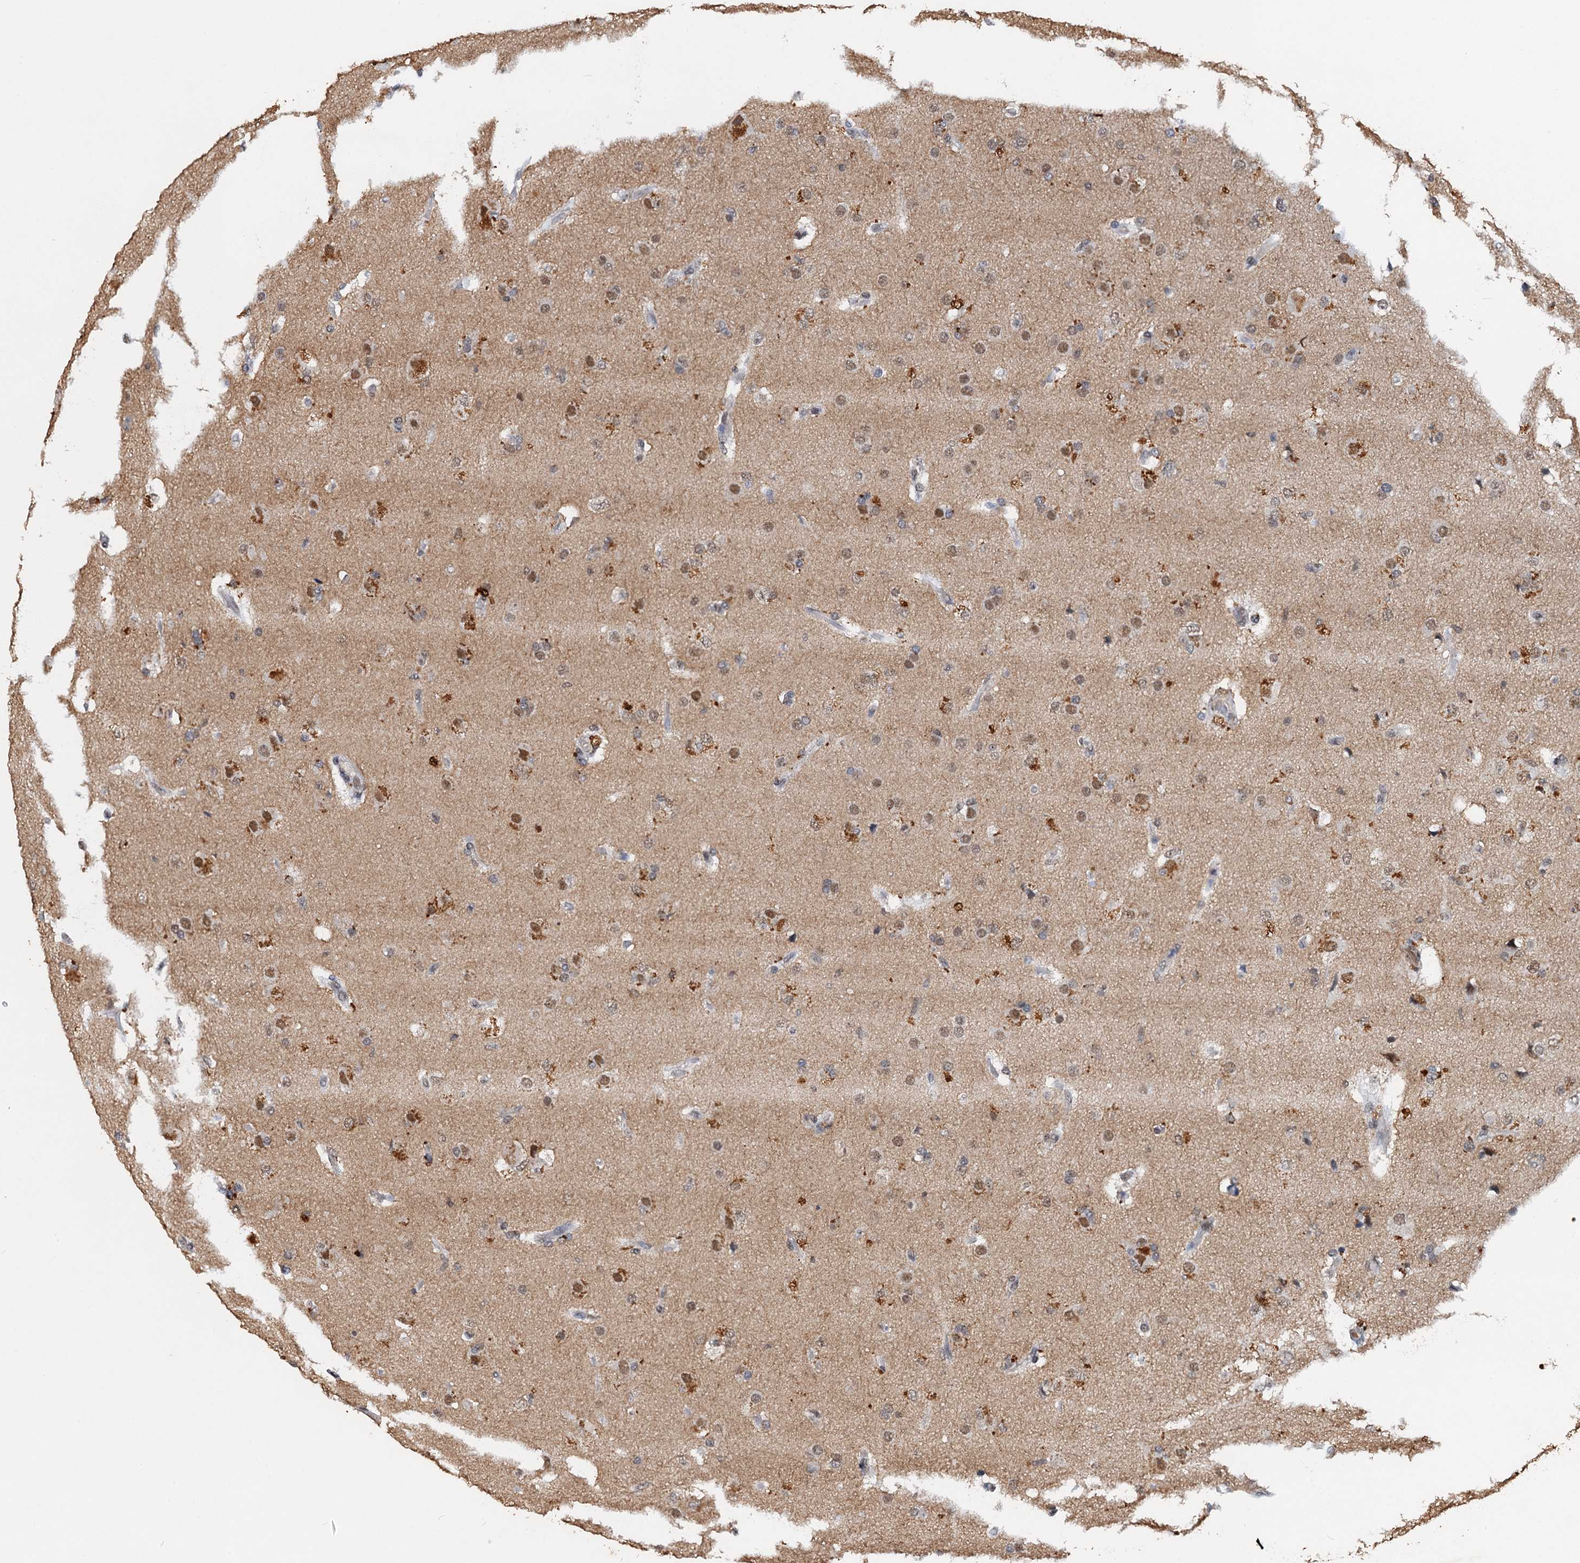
{"staining": {"intensity": "moderate", "quantity": "25%-75%", "location": "nuclear"}, "tissue": "glioma", "cell_type": "Tumor cells", "image_type": "cancer", "snomed": [{"axis": "morphology", "description": "Glioma, malignant, High grade"}, {"axis": "topography", "description": "Brain"}], "caption": "A photomicrograph of glioma stained for a protein demonstrates moderate nuclear brown staining in tumor cells.", "gene": "CSTF3", "patient": {"sex": "male", "age": 77}}